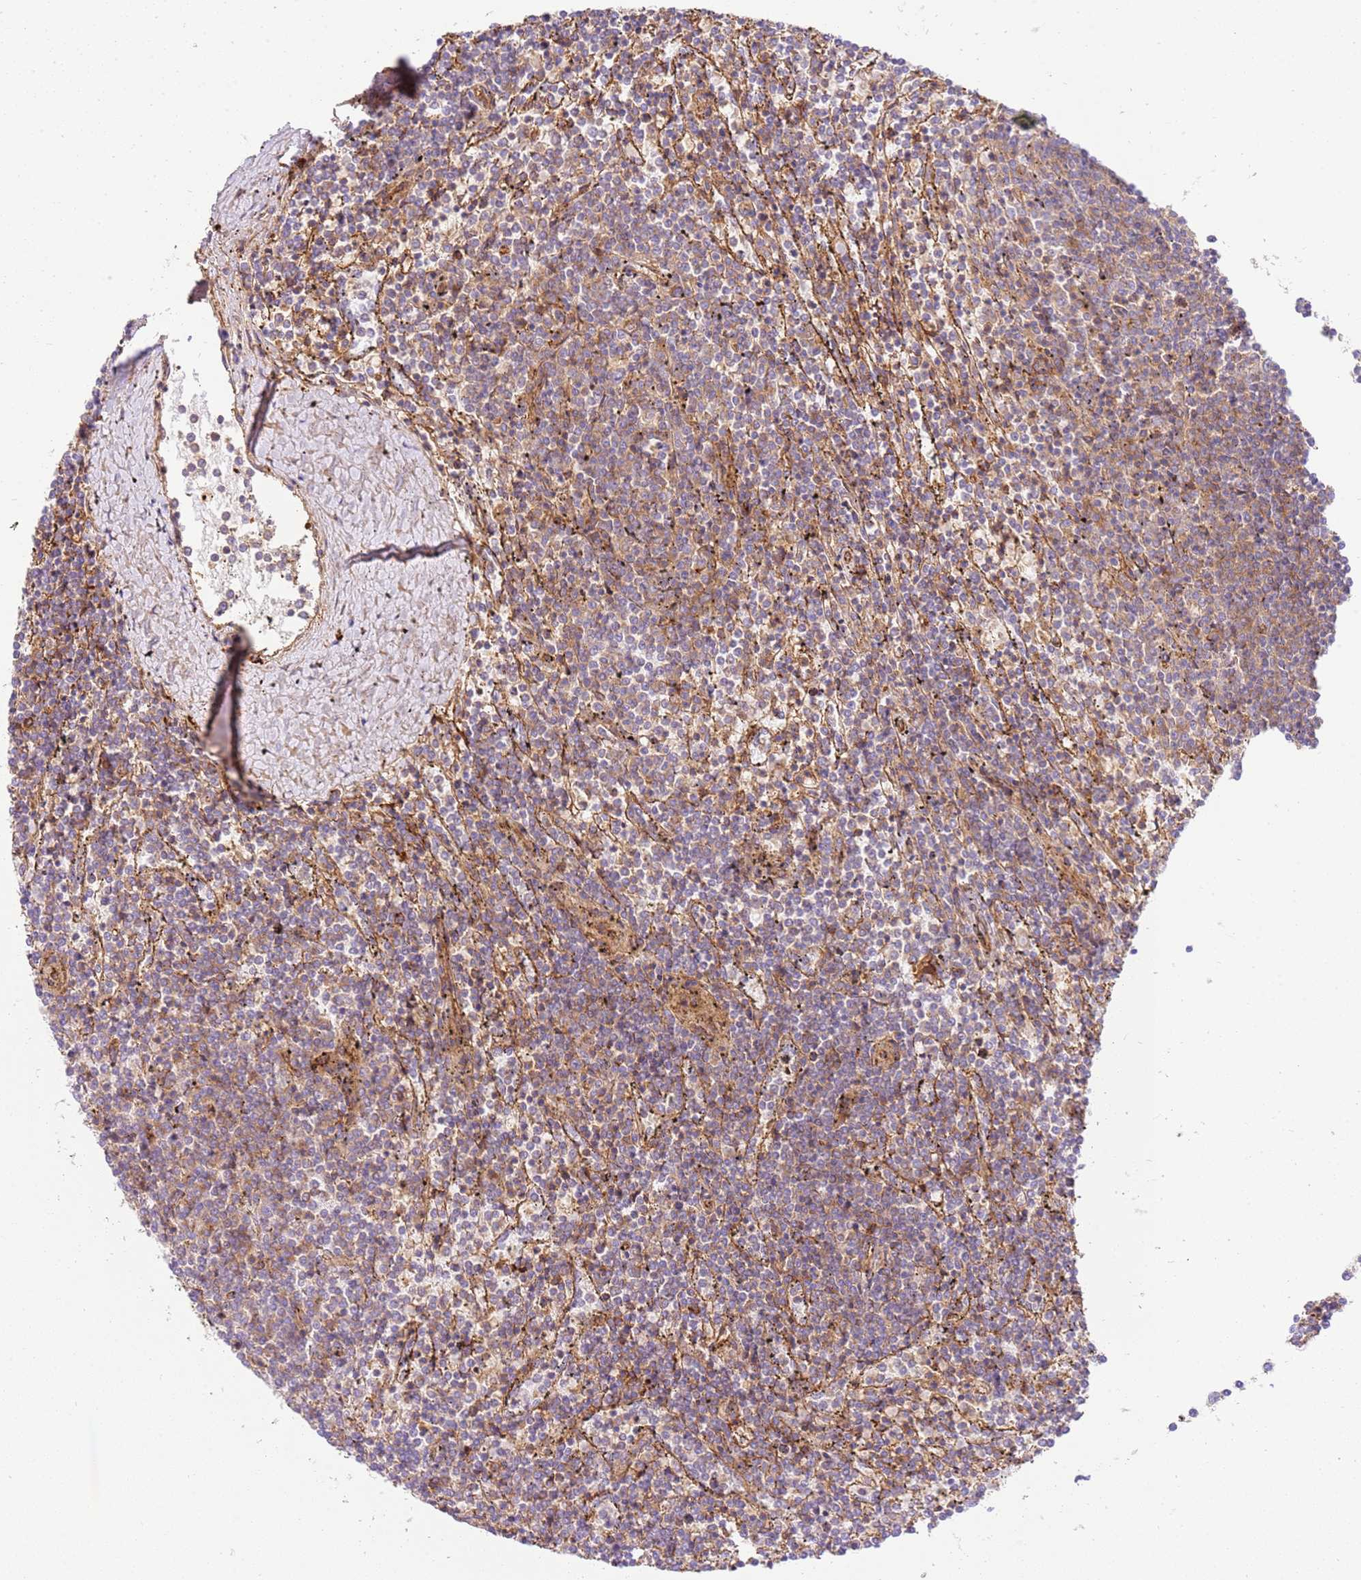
{"staining": {"intensity": "moderate", "quantity": ">75%", "location": "cytoplasmic/membranous"}, "tissue": "lymphoma", "cell_type": "Tumor cells", "image_type": "cancer", "snomed": [{"axis": "morphology", "description": "Malignant lymphoma, non-Hodgkin's type, Low grade"}, {"axis": "topography", "description": "Spleen"}], "caption": "A photomicrograph showing moderate cytoplasmic/membranous staining in about >75% of tumor cells in lymphoma, as visualized by brown immunohistochemical staining.", "gene": "EFCAB8", "patient": {"sex": "female", "age": 50}}